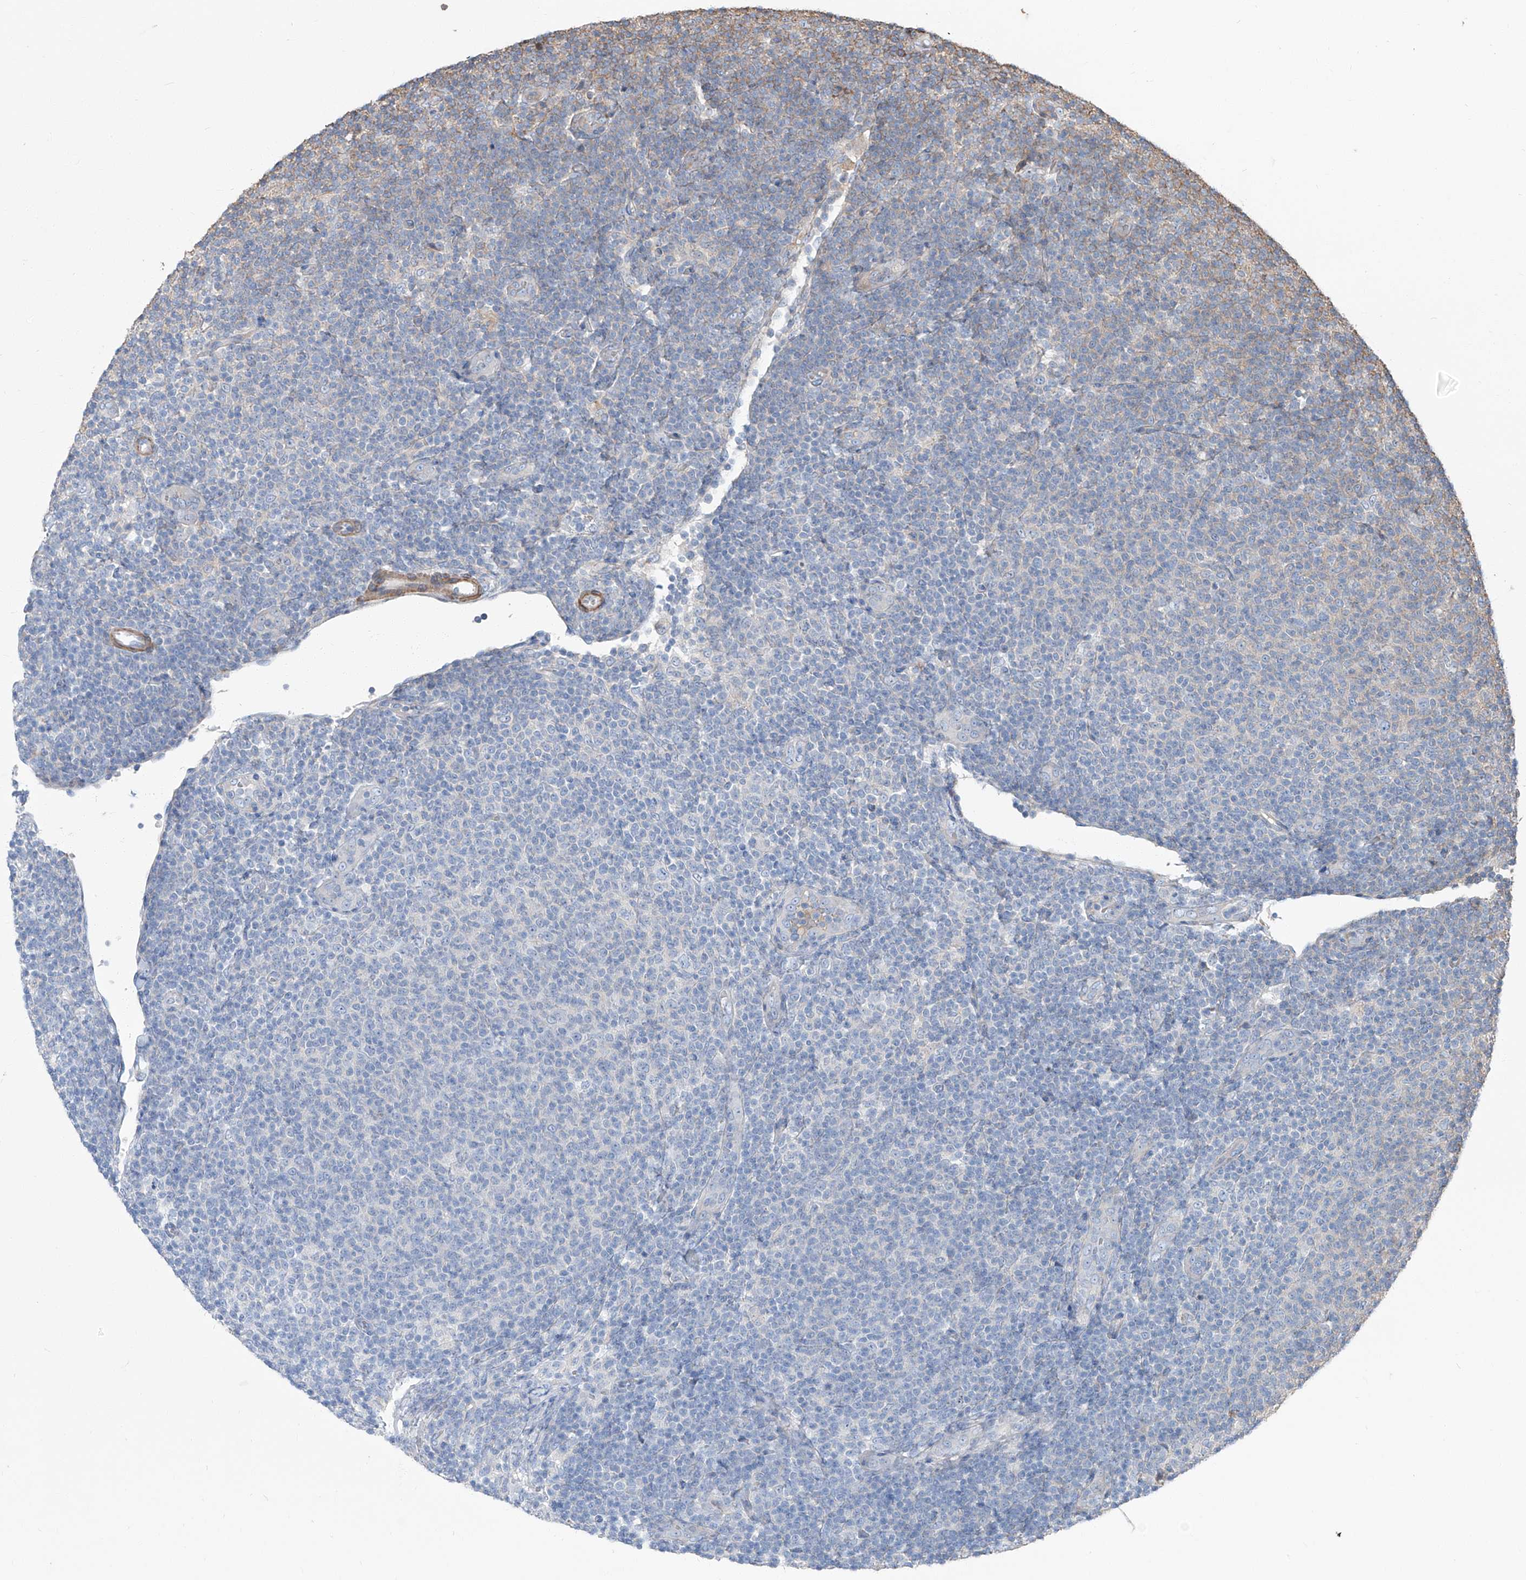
{"staining": {"intensity": "negative", "quantity": "none", "location": "none"}, "tissue": "lymphoma", "cell_type": "Tumor cells", "image_type": "cancer", "snomed": [{"axis": "morphology", "description": "Malignant lymphoma, non-Hodgkin's type, Low grade"}, {"axis": "topography", "description": "Lymph node"}], "caption": "Immunohistochemistry histopathology image of neoplastic tissue: human lymphoma stained with DAB exhibits no significant protein positivity in tumor cells.", "gene": "PIEZO2", "patient": {"sex": "male", "age": 66}}